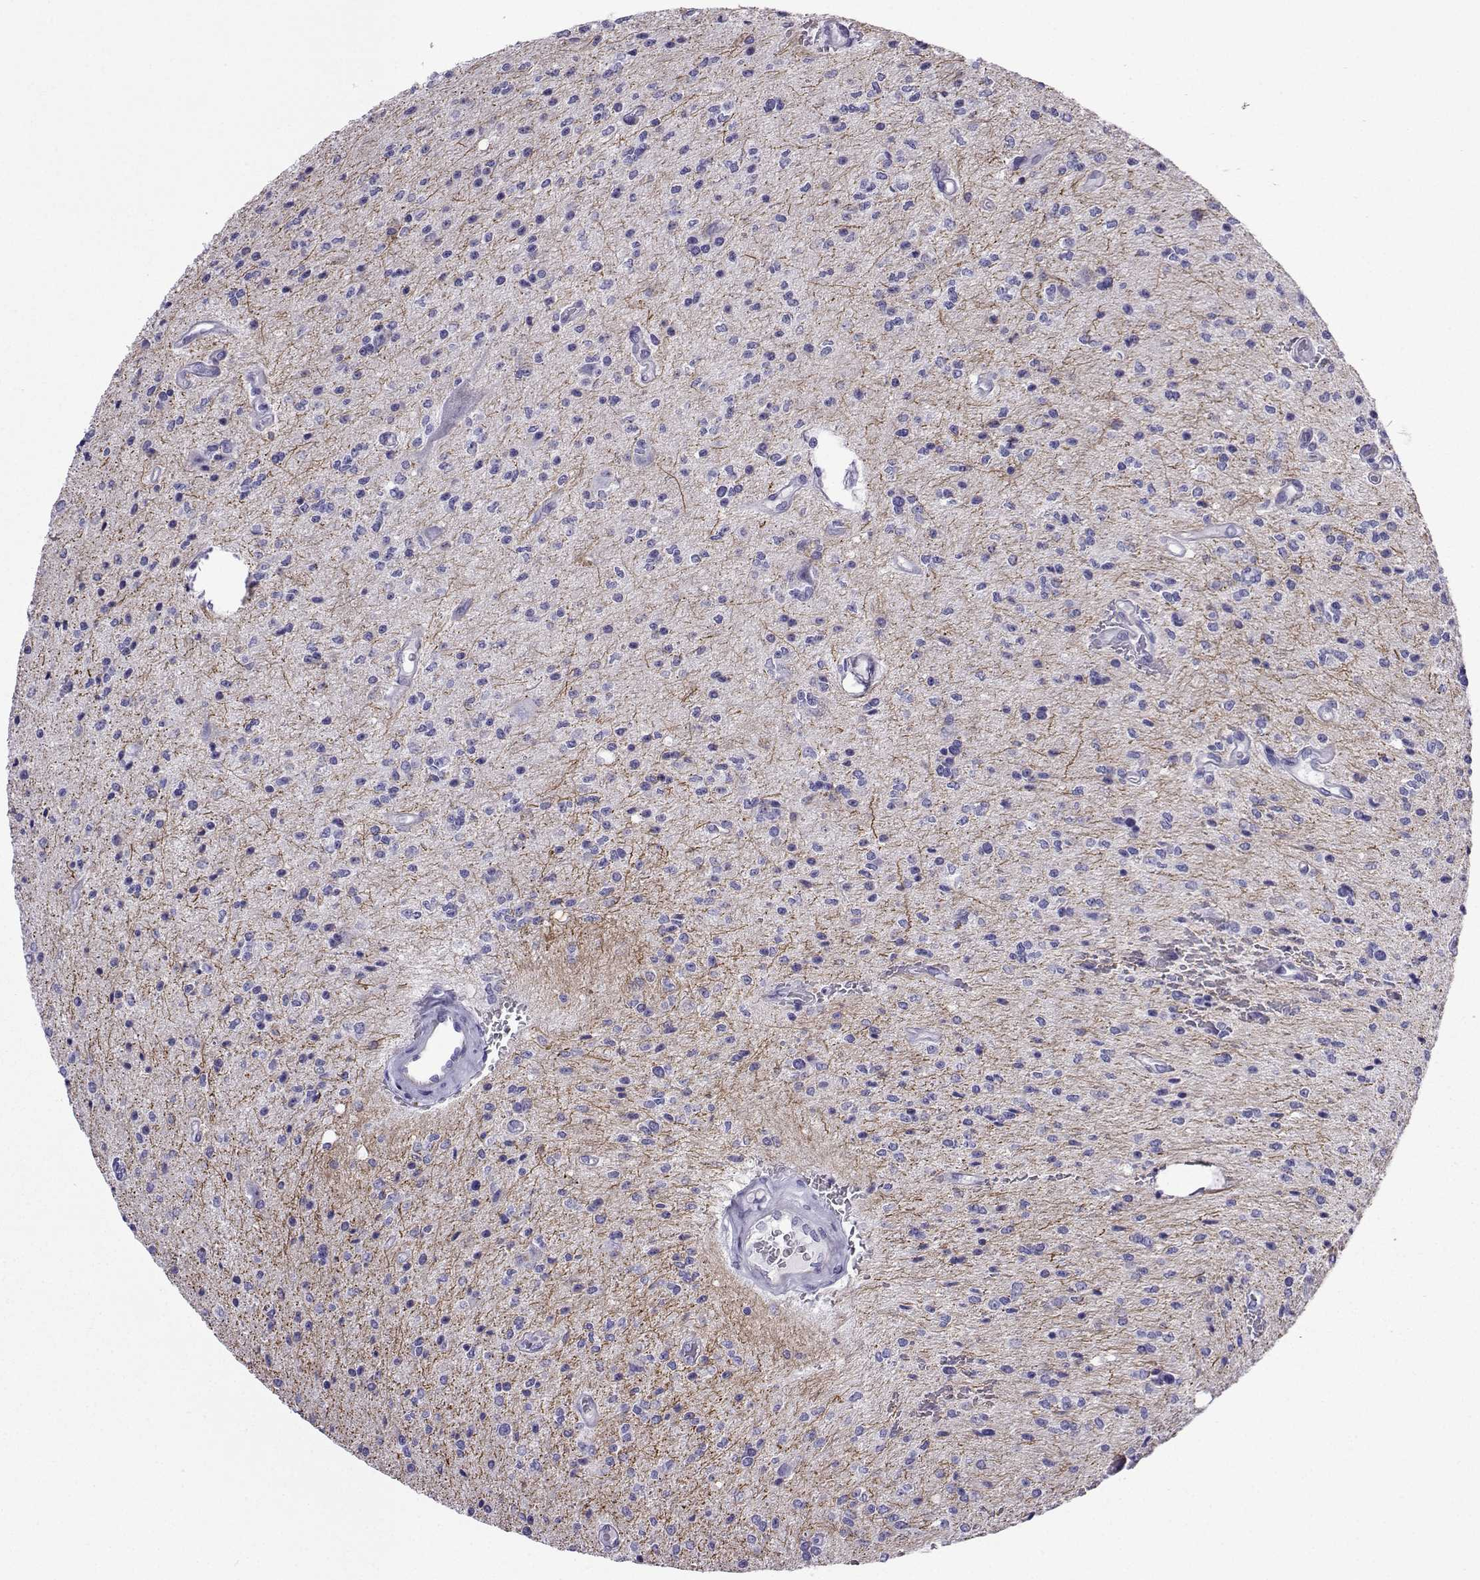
{"staining": {"intensity": "negative", "quantity": "none", "location": "none"}, "tissue": "glioma", "cell_type": "Tumor cells", "image_type": "cancer", "snomed": [{"axis": "morphology", "description": "Glioma, malignant, Low grade"}, {"axis": "topography", "description": "Brain"}], "caption": "The IHC histopathology image has no significant positivity in tumor cells of glioma tissue. (DAB (3,3'-diaminobenzidine) IHC, high magnification).", "gene": "KCNF1", "patient": {"sex": "male", "age": 67}}